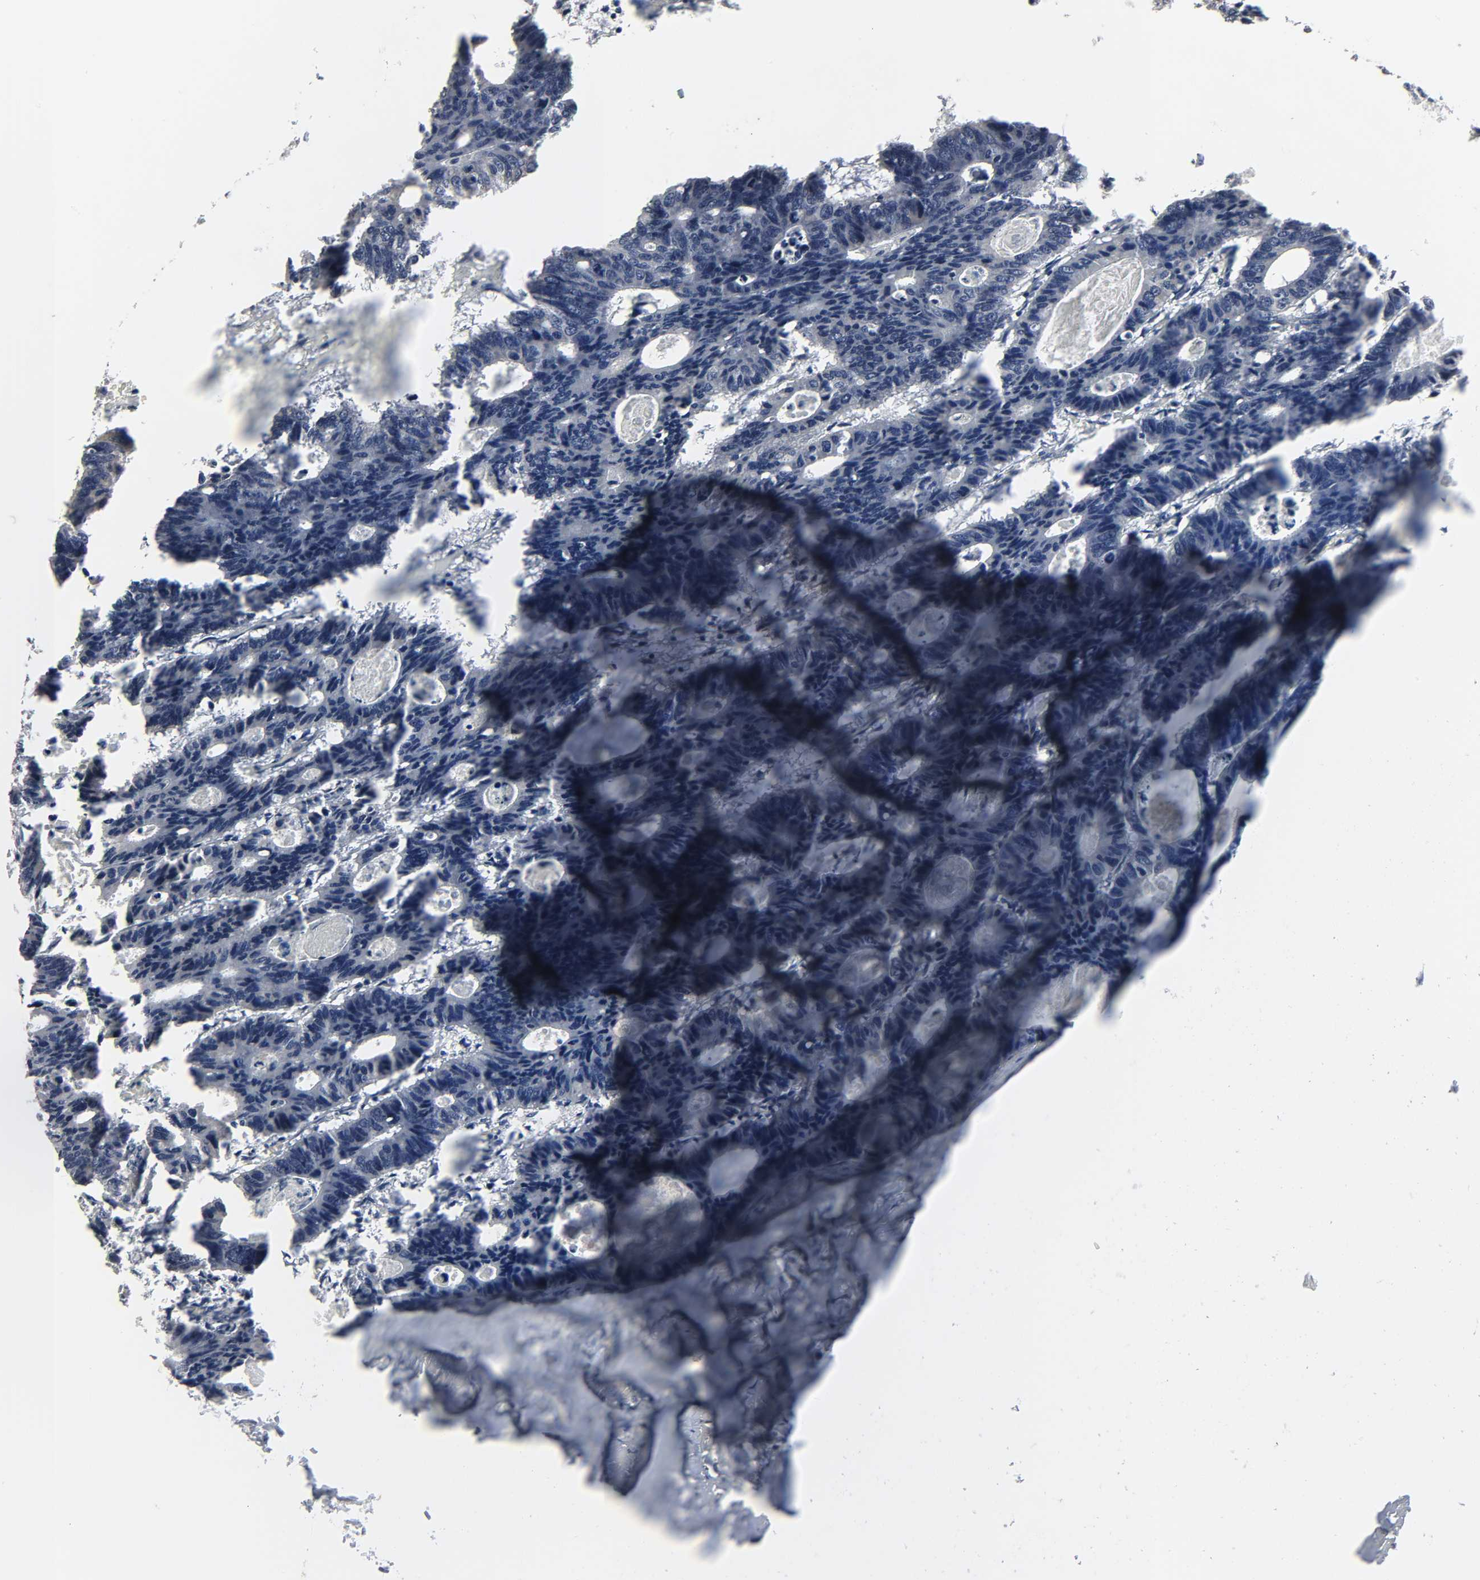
{"staining": {"intensity": "negative", "quantity": "none", "location": "none"}, "tissue": "colorectal cancer", "cell_type": "Tumor cells", "image_type": "cancer", "snomed": [{"axis": "morphology", "description": "Adenocarcinoma, NOS"}, {"axis": "topography", "description": "Colon"}], "caption": "An immunohistochemistry micrograph of adenocarcinoma (colorectal) is shown. There is no staining in tumor cells of adenocarcinoma (colorectal).", "gene": "XRCC1", "patient": {"sex": "female", "age": 55}}